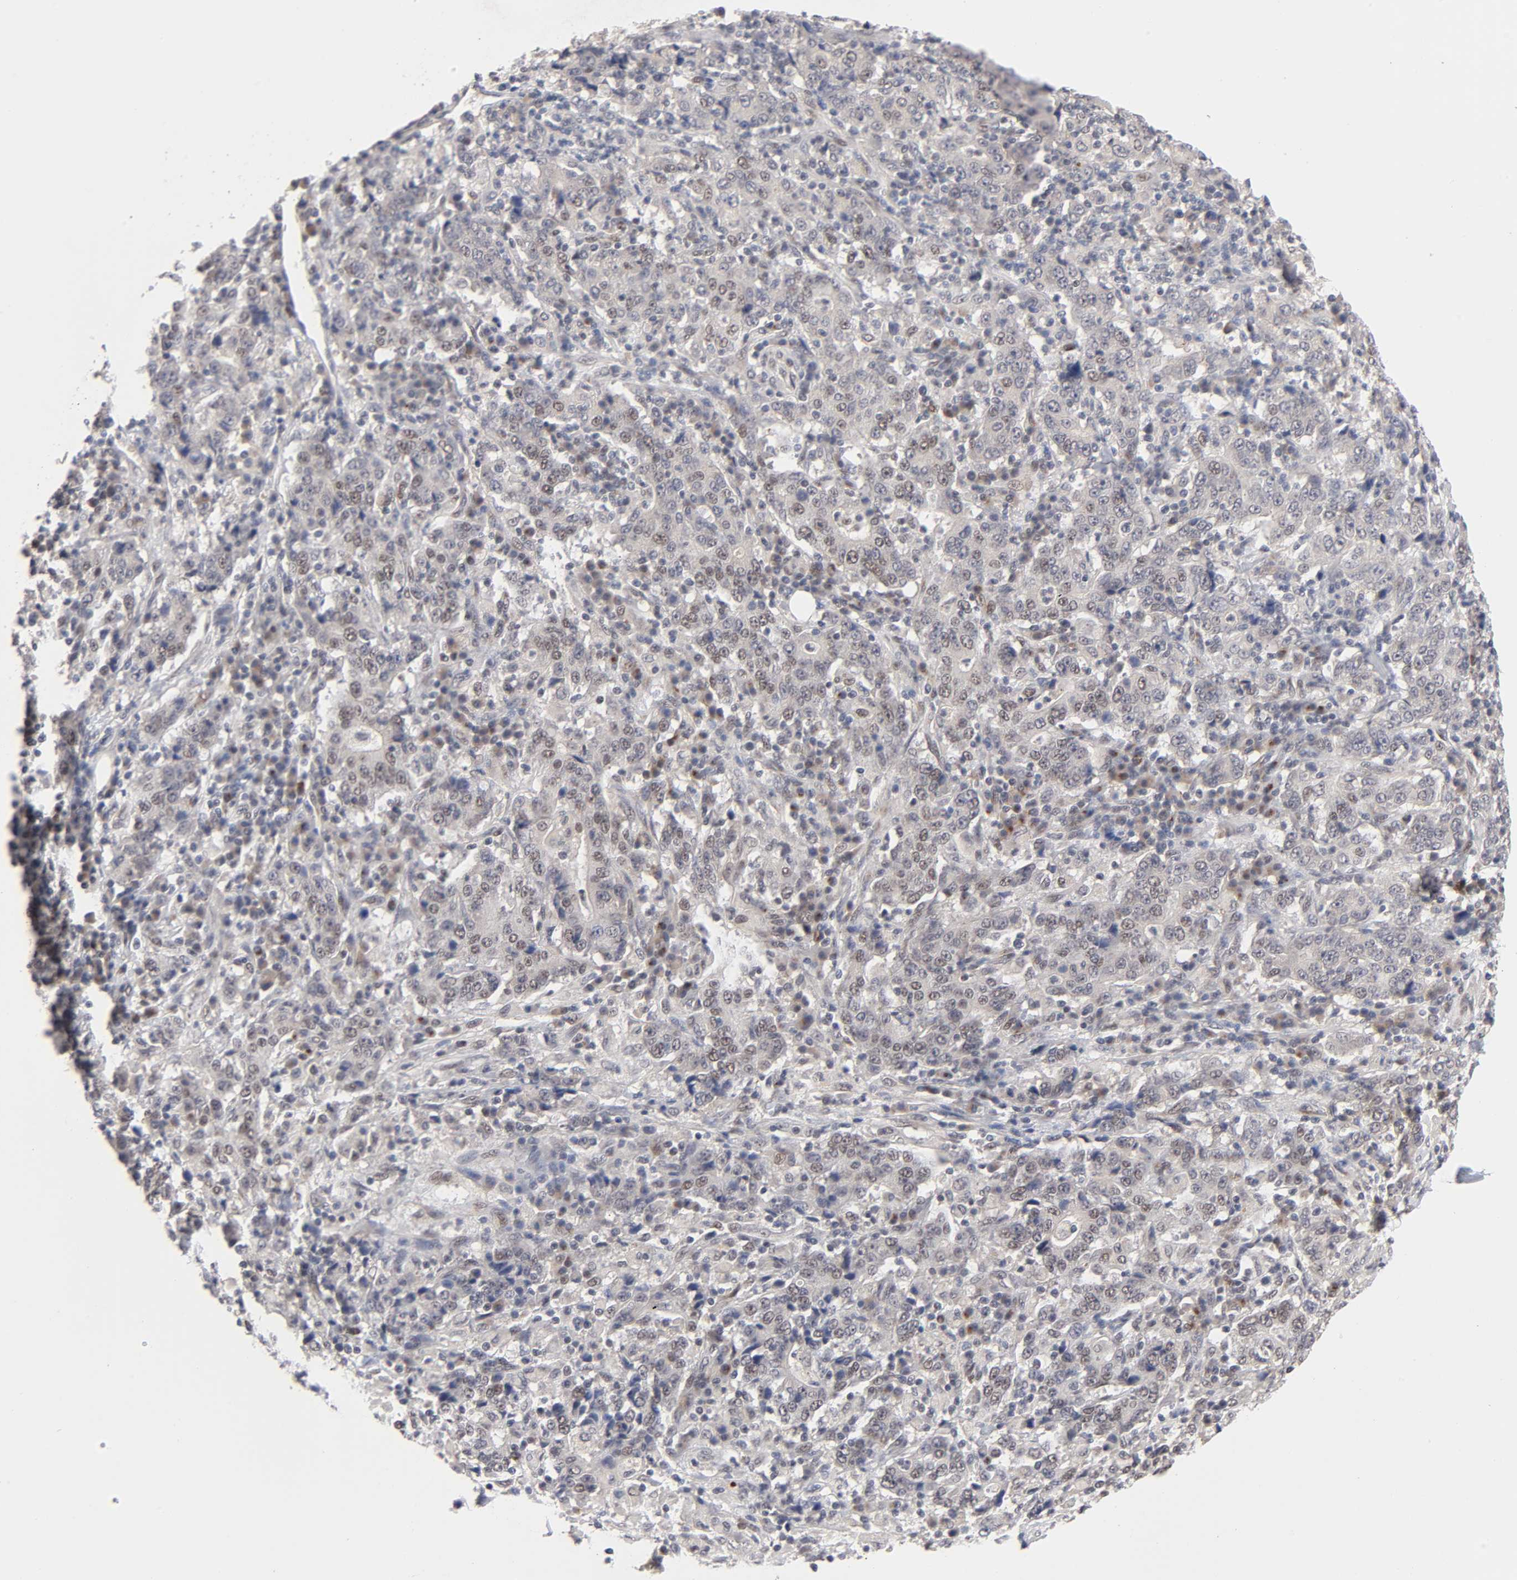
{"staining": {"intensity": "weak", "quantity": "25%-75%", "location": "cytoplasmic/membranous,nuclear"}, "tissue": "stomach cancer", "cell_type": "Tumor cells", "image_type": "cancer", "snomed": [{"axis": "morphology", "description": "Normal tissue, NOS"}, {"axis": "morphology", "description": "Adenocarcinoma, NOS"}, {"axis": "topography", "description": "Stomach, upper"}, {"axis": "topography", "description": "Stomach"}], "caption": "Adenocarcinoma (stomach) tissue exhibits weak cytoplasmic/membranous and nuclear staining in approximately 25%-75% of tumor cells, visualized by immunohistochemistry. (DAB = brown stain, brightfield microscopy at high magnification).", "gene": "EP300", "patient": {"sex": "male", "age": 59}}